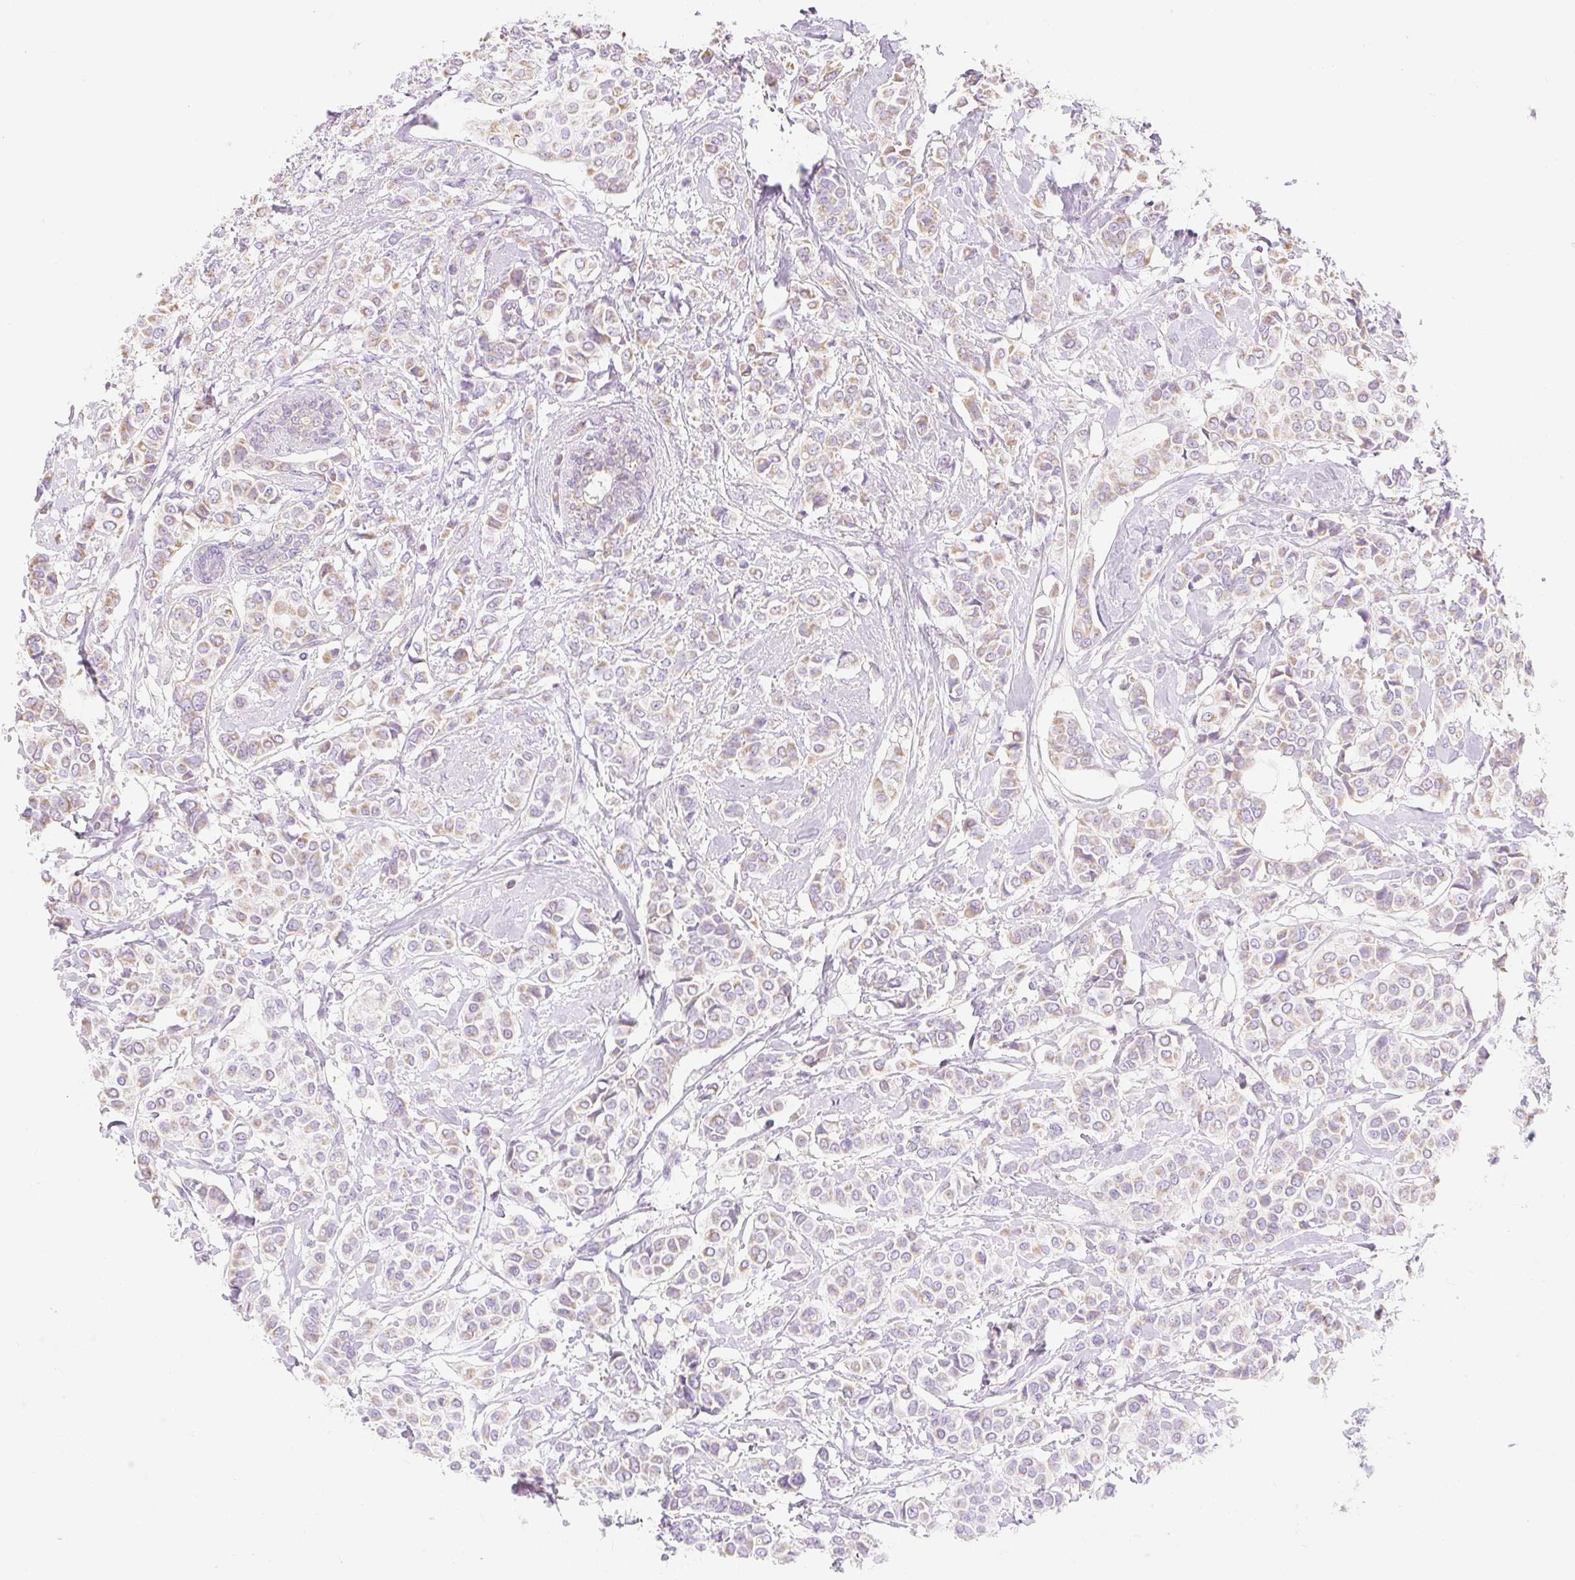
{"staining": {"intensity": "weak", "quantity": "25%-75%", "location": "cytoplasmic/membranous"}, "tissue": "breast cancer", "cell_type": "Tumor cells", "image_type": "cancer", "snomed": [{"axis": "morphology", "description": "Lobular carcinoma"}, {"axis": "topography", "description": "Breast"}], "caption": "The immunohistochemical stain highlights weak cytoplasmic/membranous staining in tumor cells of breast lobular carcinoma tissue.", "gene": "DHX35", "patient": {"sex": "female", "age": 51}}